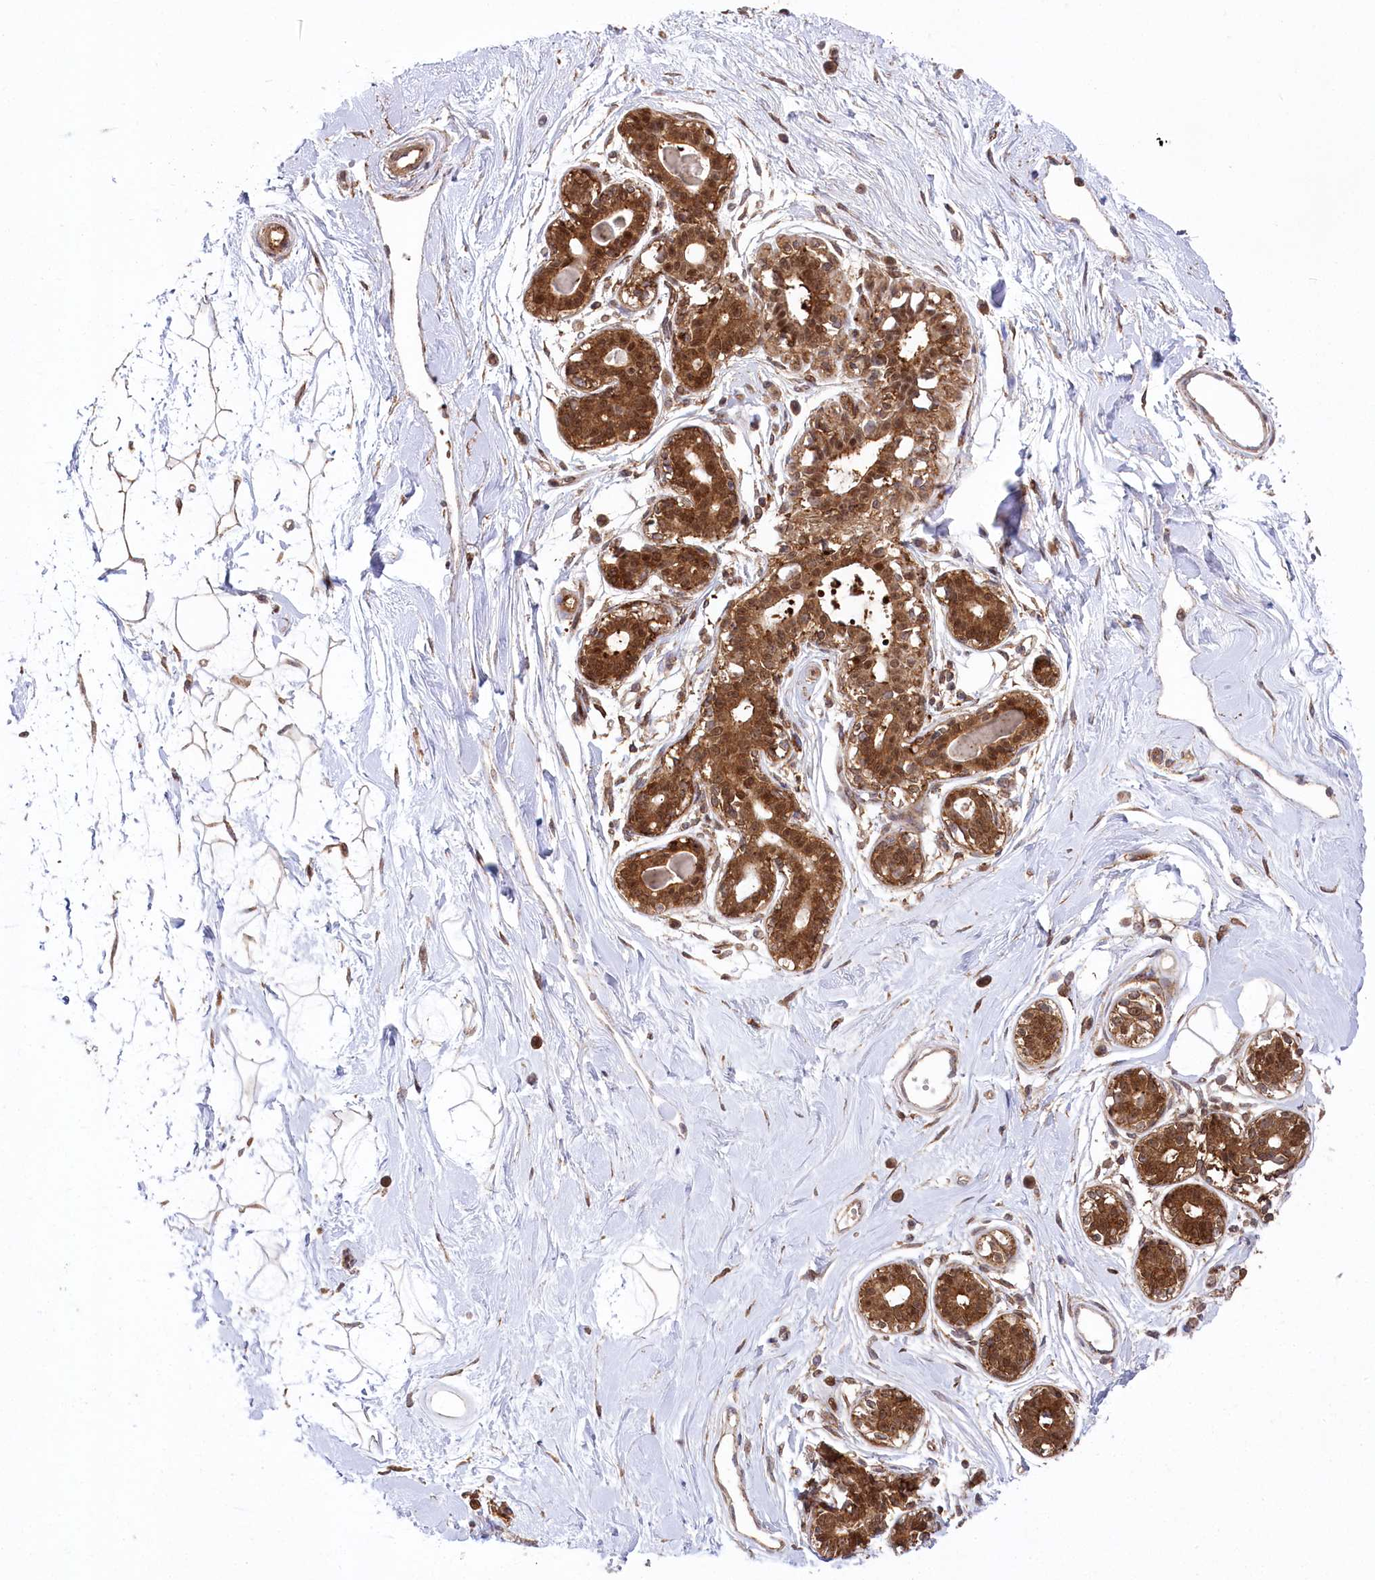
{"staining": {"intensity": "moderate", "quantity": "25%-75%", "location": "cytoplasmic/membranous"}, "tissue": "breast", "cell_type": "Adipocytes", "image_type": "normal", "snomed": [{"axis": "morphology", "description": "Normal tissue, NOS"}, {"axis": "topography", "description": "Breast"}], "caption": "This photomicrograph exhibits immunohistochemistry (IHC) staining of normal human breast, with medium moderate cytoplasmic/membranous expression in about 25%-75% of adipocytes.", "gene": "CCDC91", "patient": {"sex": "female", "age": 45}}